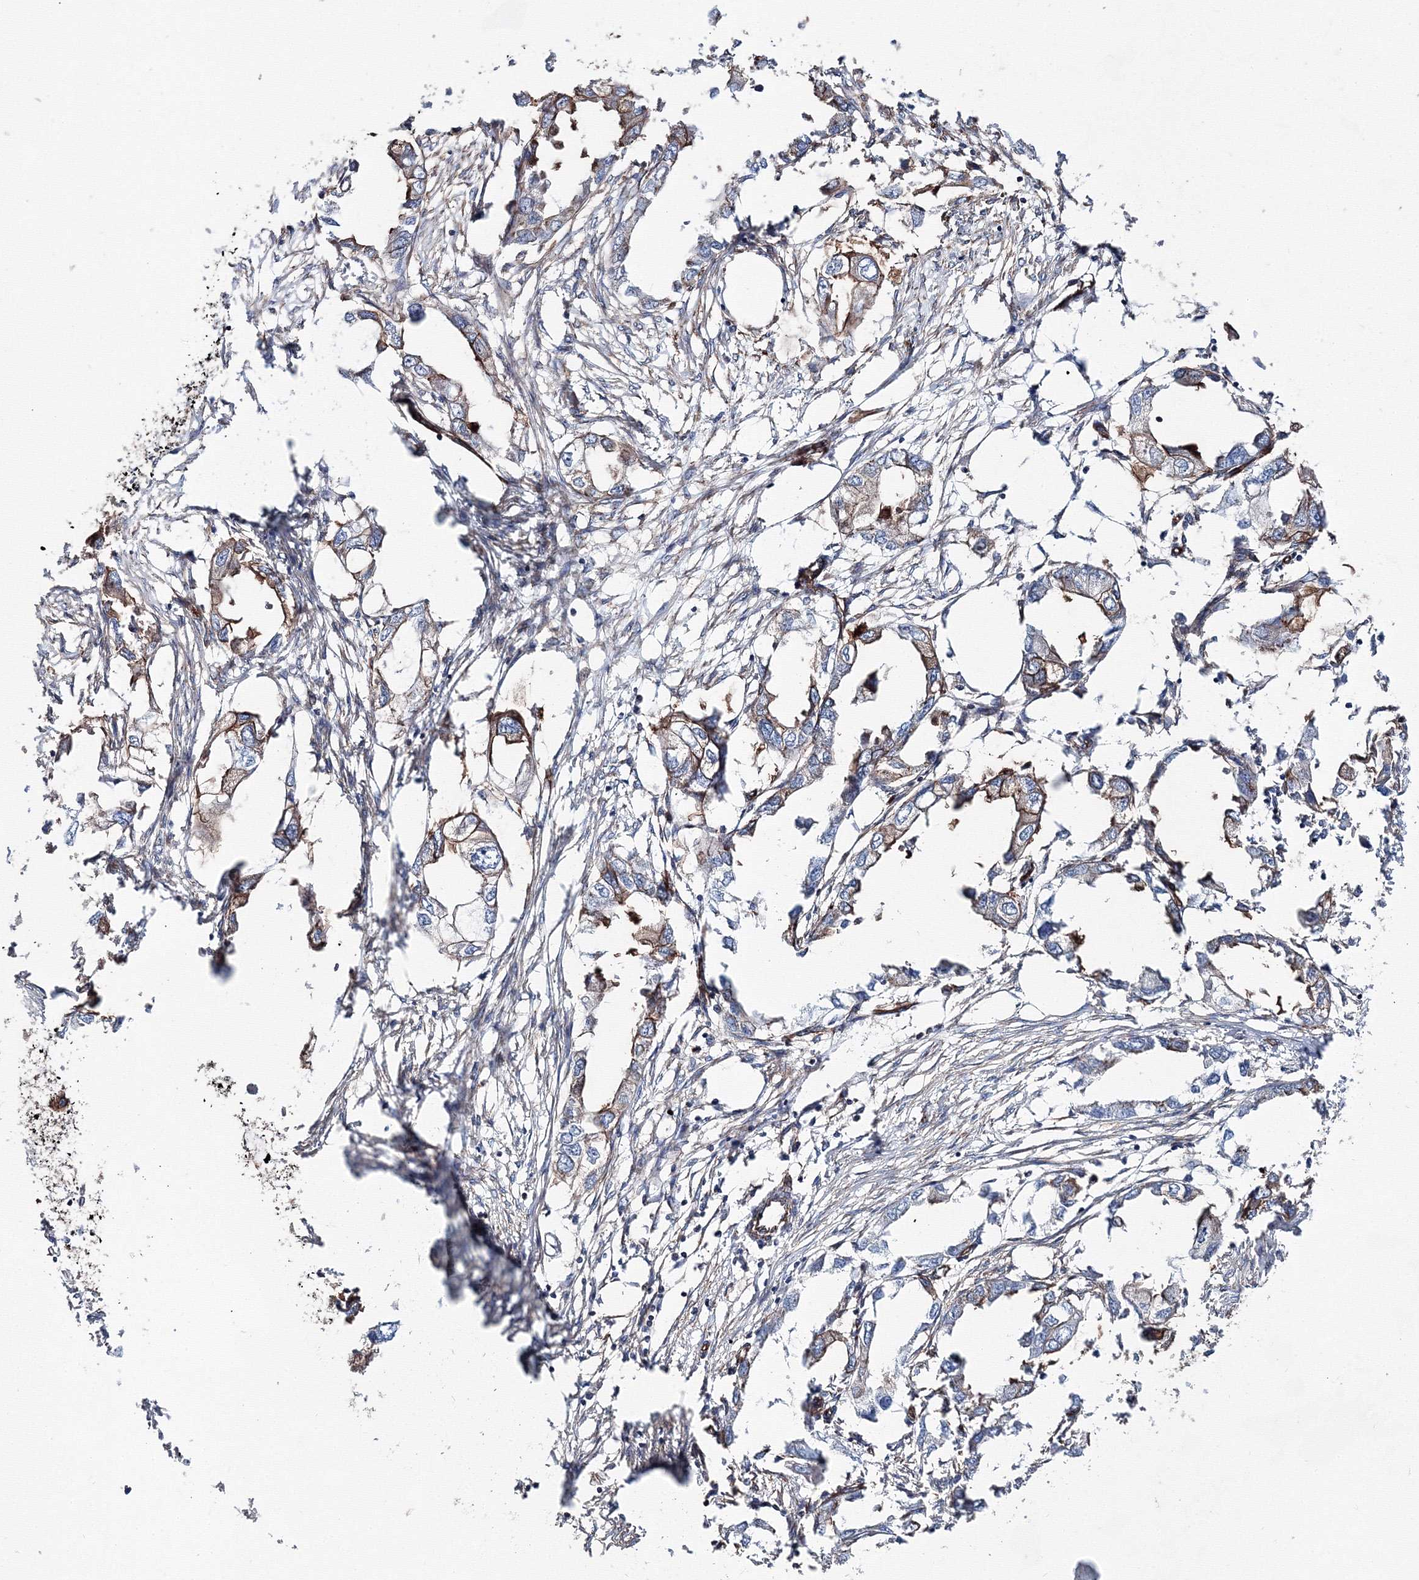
{"staining": {"intensity": "moderate", "quantity": "<25%", "location": "cytoplasmic/membranous"}, "tissue": "endometrial cancer", "cell_type": "Tumor cells", "image_type": "cancer", "snomed": [{"axis": "morphology", "description": "Adenocarcinoma, NOS"}, {"axis": "morphology", "description": "Adenocarcinoma, metastatic, NOS"}, {"axis": "topography", "description": "Adipose tissue"}, {"axis": "topography", "description": "Endometrium"}], "caption": "Protein expression analysis of human endometrial adenocarcinoma reveals moderate cytoplasmic/membranous positivity in approximately <25% of tumor cells.", "gene": "ANKRD37", "patient": {"sex": "female", "age": 67}}